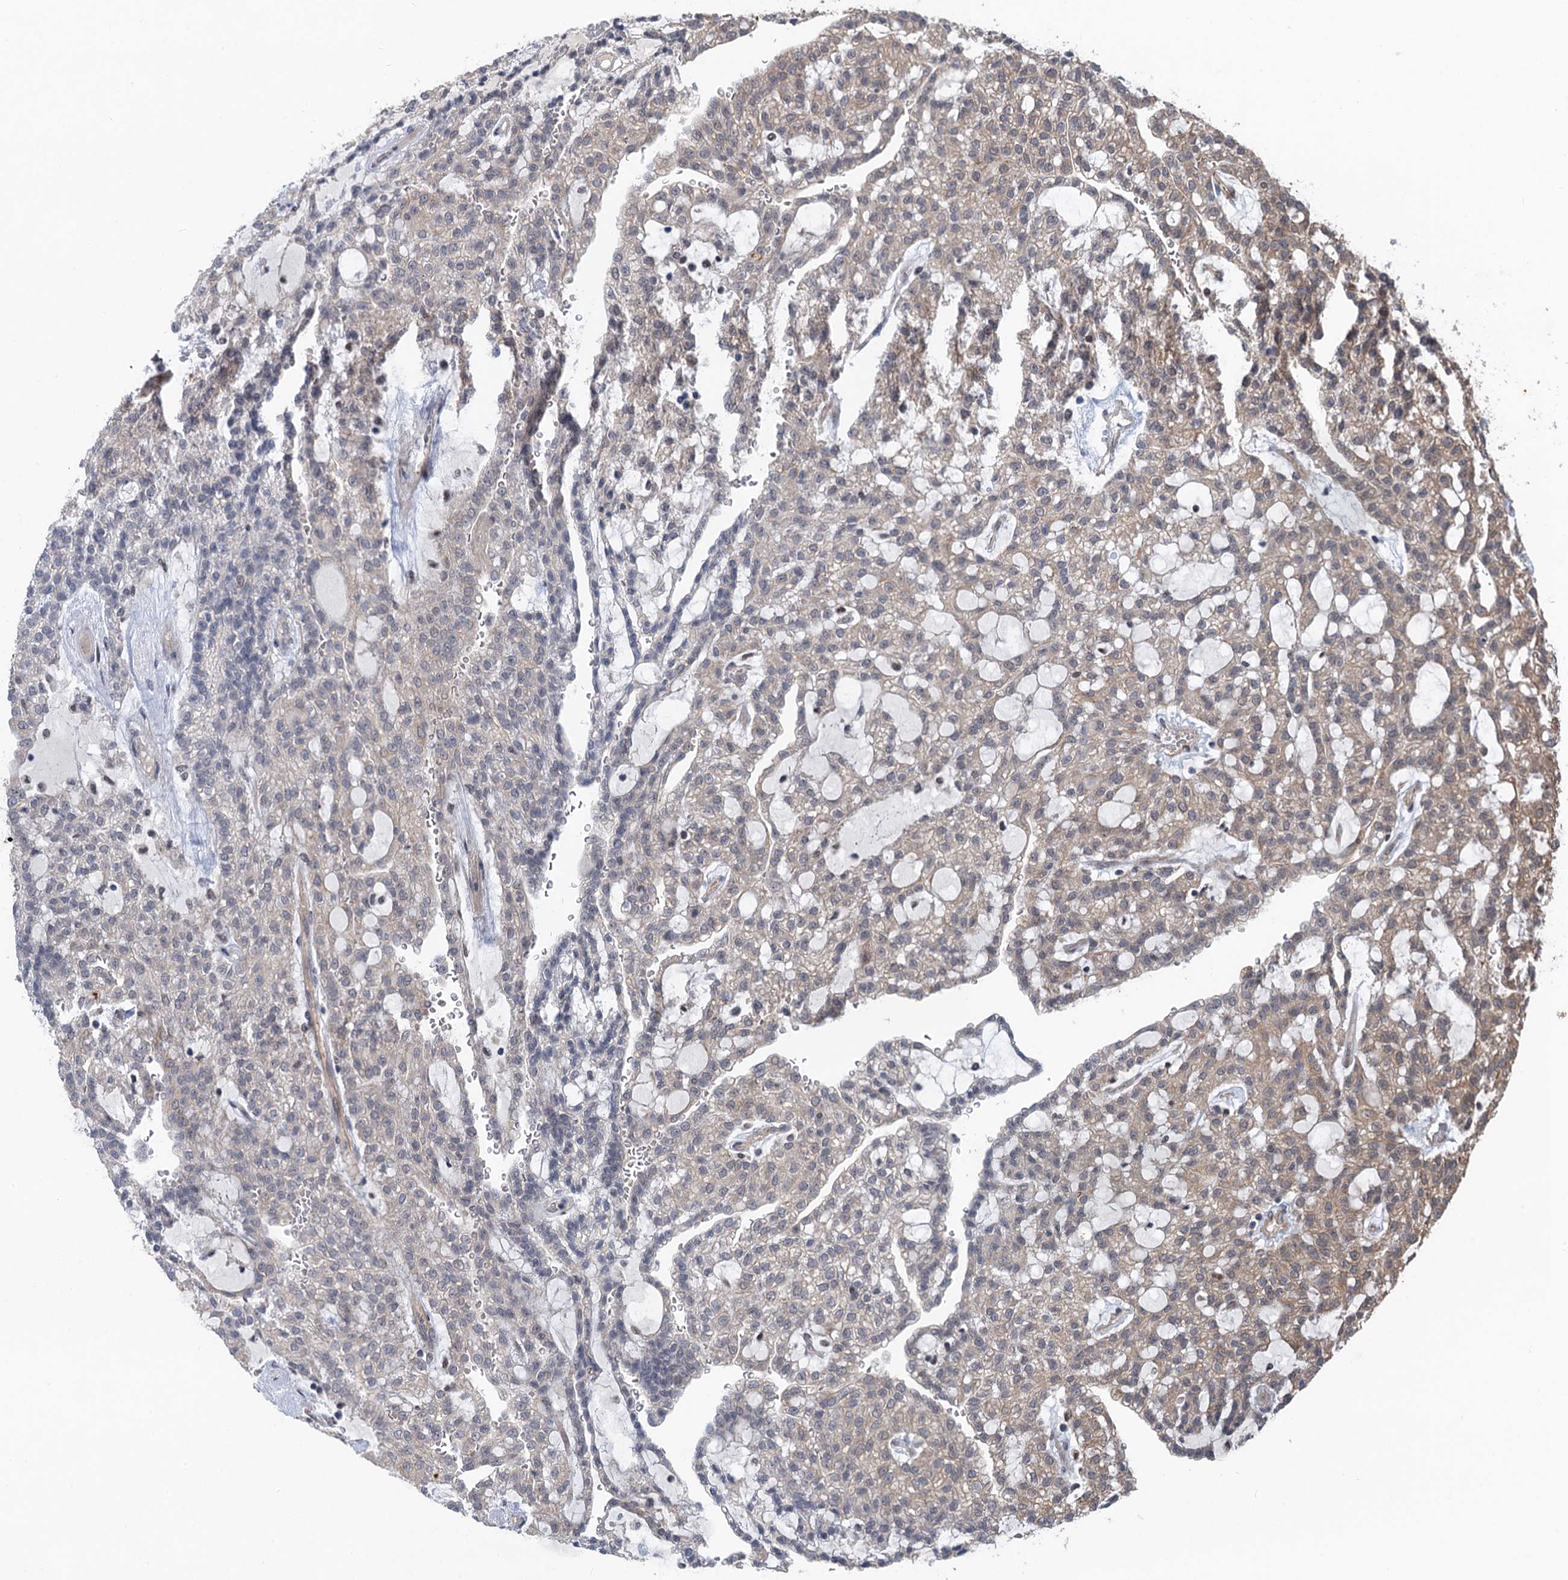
{"staining": {"intensity": "weak", "quantity": "25%-75%", "location": "cytoplasmic/membranous"}, "tissue": "renal cancer", "cell_type": "Tumor cells", "image_type": "cancer", "snomed": [{"axis": "morphology", "description": "Adenocarcinoma, NOS"}, {"axis": "topography", "description": "Kidney"}], "caption": "Immunohistochemistry micrograph of human renal cancer (adenocarcinoma) stained for a protein (brown), which demonstrates low levels of weak cytoplasmic/membranous staining in about 25%-75% of tumor cells.", "gene": "TTC31", "patient": {"sex": "male", "age": 63}}